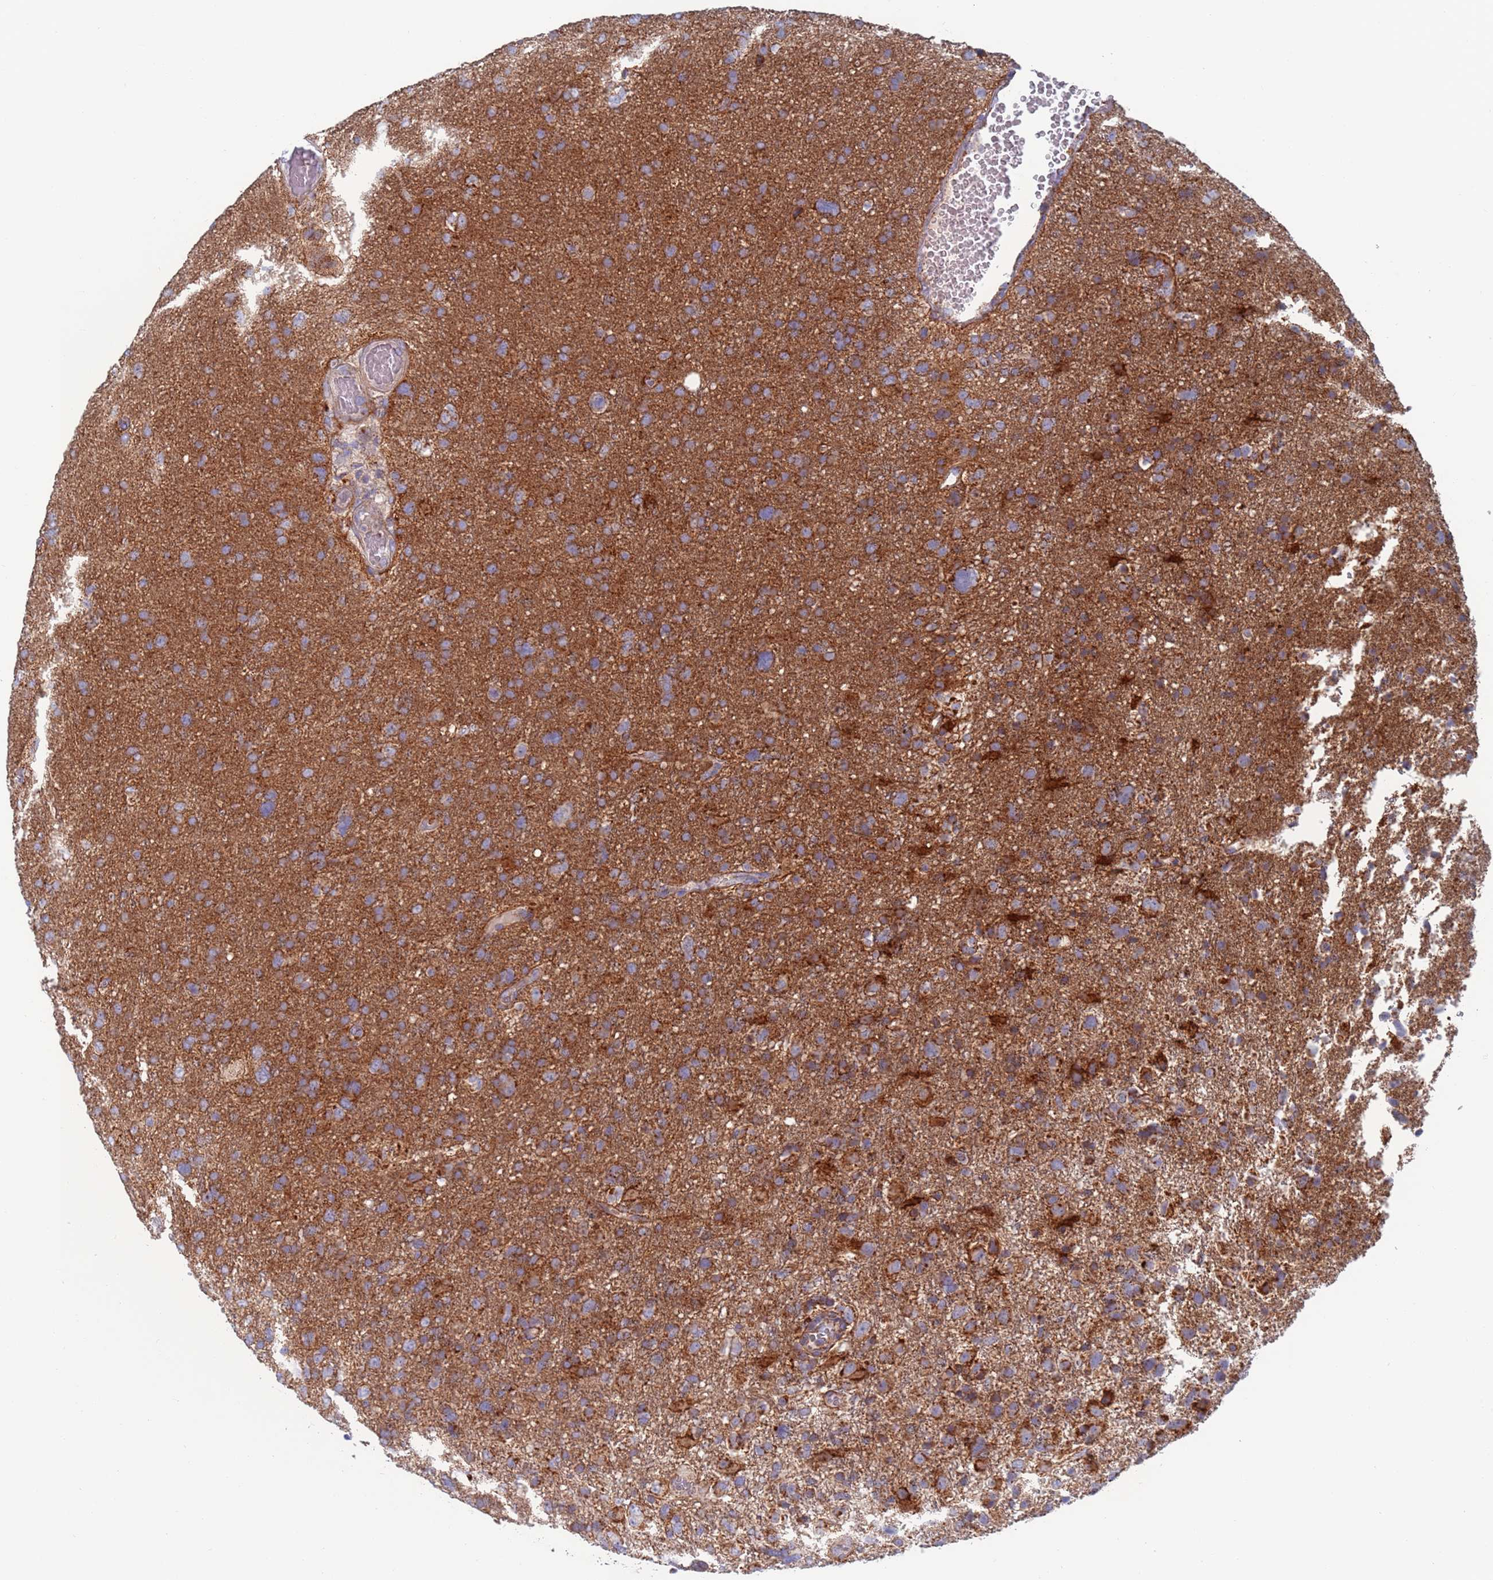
{"staining": {"intensity": "moderate", "quantity": "<25%", "location": "cytoplasmic/membranous"}, "tissue": "glioma", "cell_type": "Tumor cells", "image_type": "cancer", "snomed": [{"axis": "morphology", "description": "Glioma, malignant, High grade"}, {"axis": "topography", "description": "Brain"}], "caption": "An immunohistochemistry (IHC) micrograph of tumor tissue is shown. Protein staining in brown labels moderate cytoplasmic/membranous positivity in glioma within tumor cells.", "gene": "CHCHD6", "patient": {"sex": "male", "age": 61}}